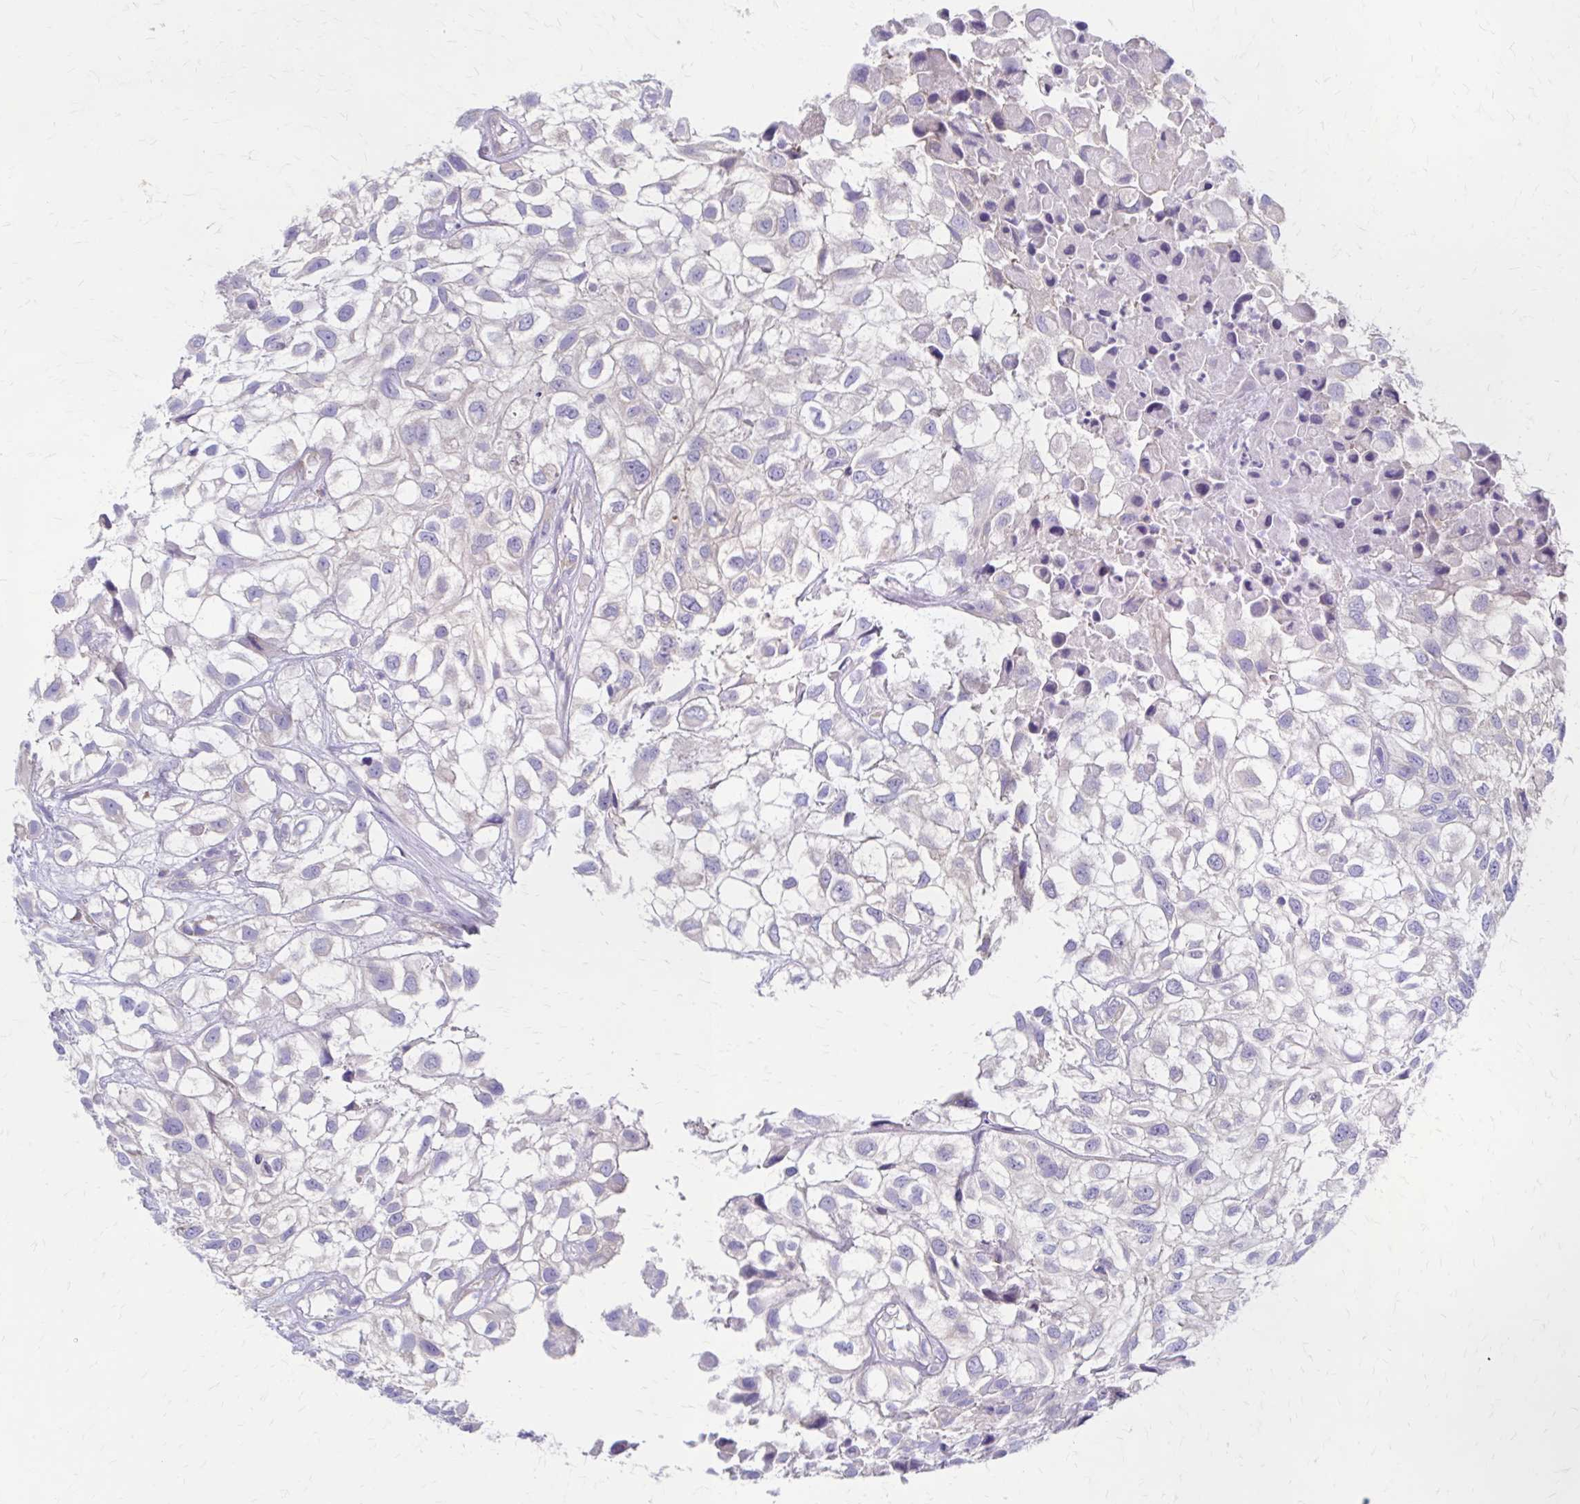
{"staining": {"intensity": "negative", "quantity": "none", "location": "none"}, "tissue": "urothelial cancer", "cell_type": "Tumor cells", "image_type": "cancer", "snomed": [{"axis": "morphology", "description": "Urothelial carcinoma, High grade"}, {"axis": "topography", "description": "Urinary bladder"}], "caption": "This is an IHC micrograph of human urothelial cancer. There is no expression in tumor cells.", "gene": "RPL27A", "patient": {"sex": "male", "age": 56}}